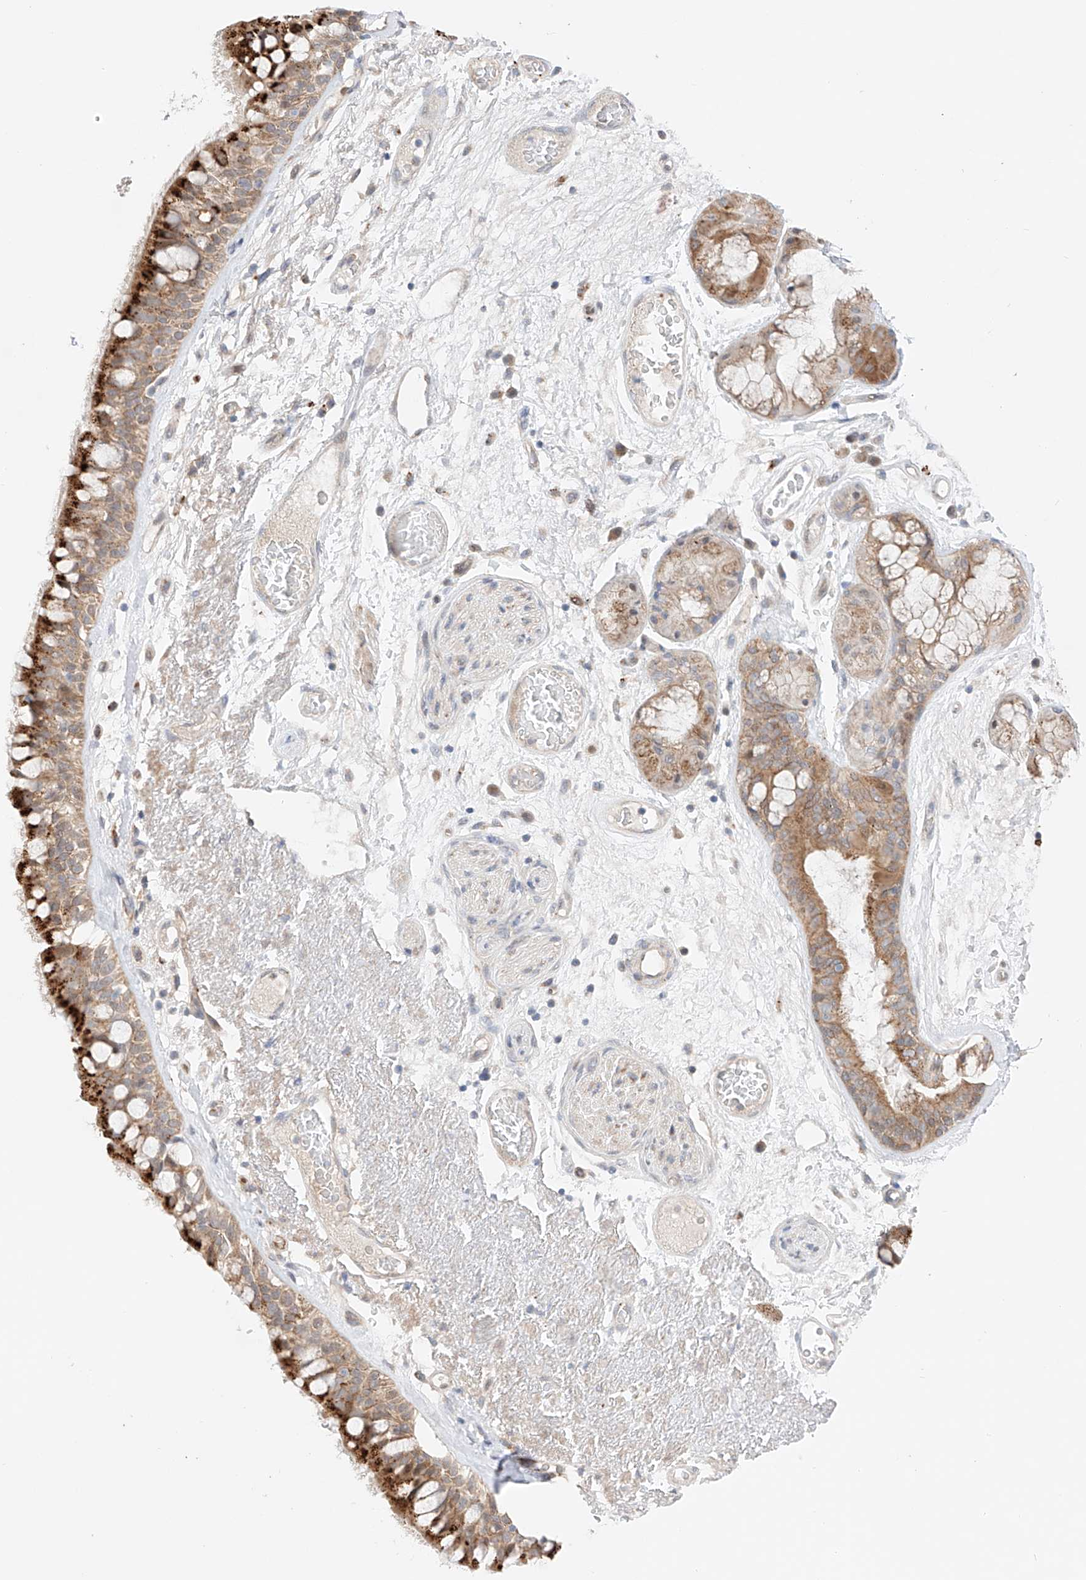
{"staining": {"intensity": "strong", "quantity": "25%-75%", "location": "cytoplasmic/membranous"}, "tissue": "bronchus", "cell_type": "Respiratory epithelial cells", "image_type": "normal", "snomed": [{"axis": "morphology", "description": "Normal tissue, NOS"}, {"axis": "morphology", "description": "Squamous cell carcinoma, NOS"}, {"axis": "topography", "description": "Lymph node"}, {"axis": "topography", "description": "Bronchus"}, {"axis": "topography", "description": "Lung"}], "caption": "Bronchus stained with a brown dye demonstrates strong cytoplasmic/membranous positive staining in about 25%-75% of respiratory epithelial cells.", "gene": "GCNT1", "patient": {"sex": "male", "age": 66}}